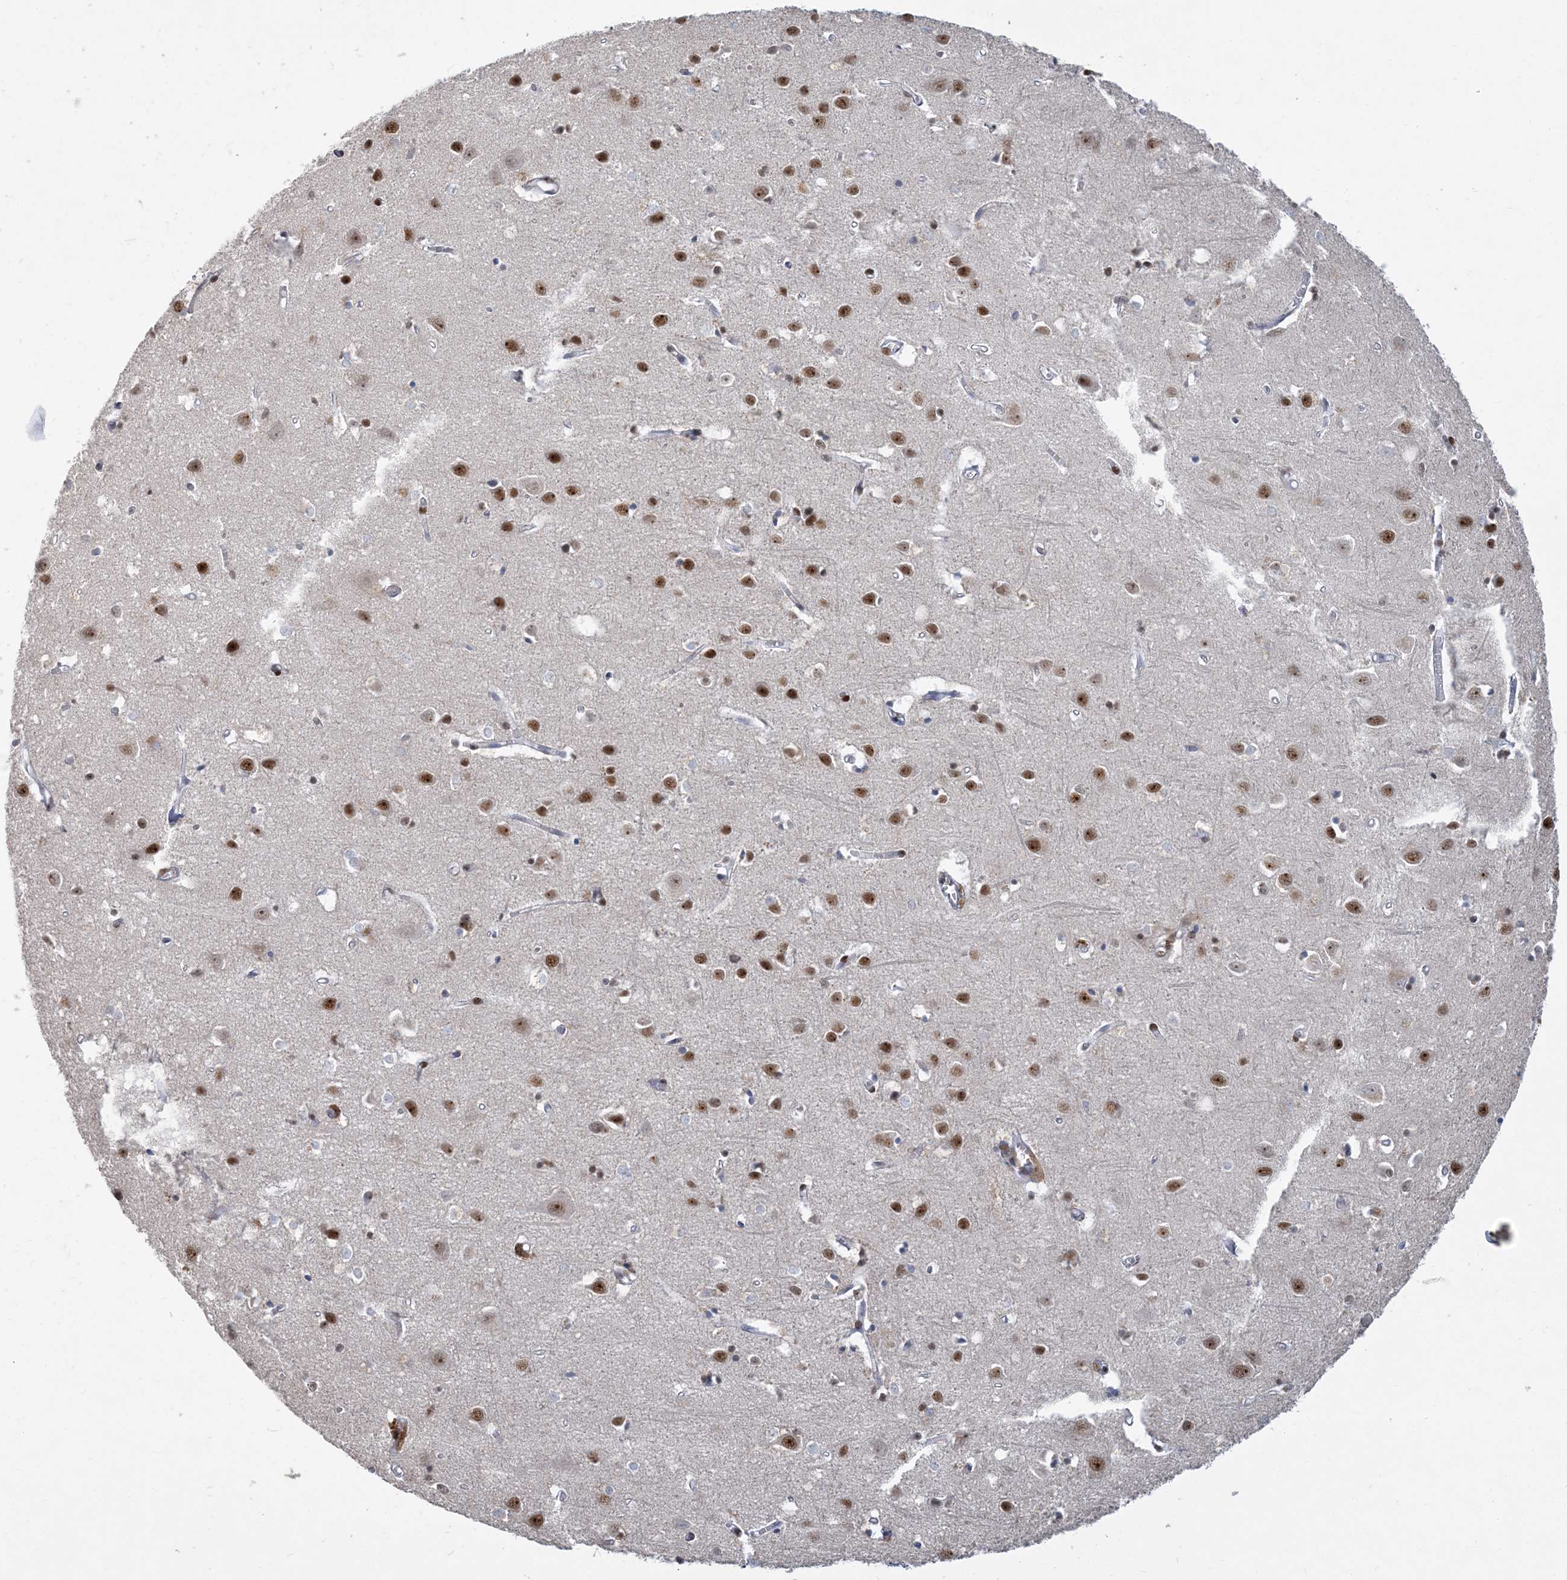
{"staining": {"intensity": "moderate", "quantity": "25%-75%", "location": "nuclear"}, "tissue": "cerebral cortex", "cell_type": "Endothelial cells", "image_type": "normal", "snomed": [{"axis": "morphology", "description": "Normal tissue, NOS"}, {"axis": "topography", "description": "Cerebral cortex"}], "caption": "Protein staining reveals moderate nuclear staining in about 25%-75% of endothelial cells in normal cerebral cortex. (DAB (3,3'-diaminobenzidine) IHC with brightfield microscopy, high magnification).", "gene": "PLRG1", "patient": {"sex": "female", "age": 64}}